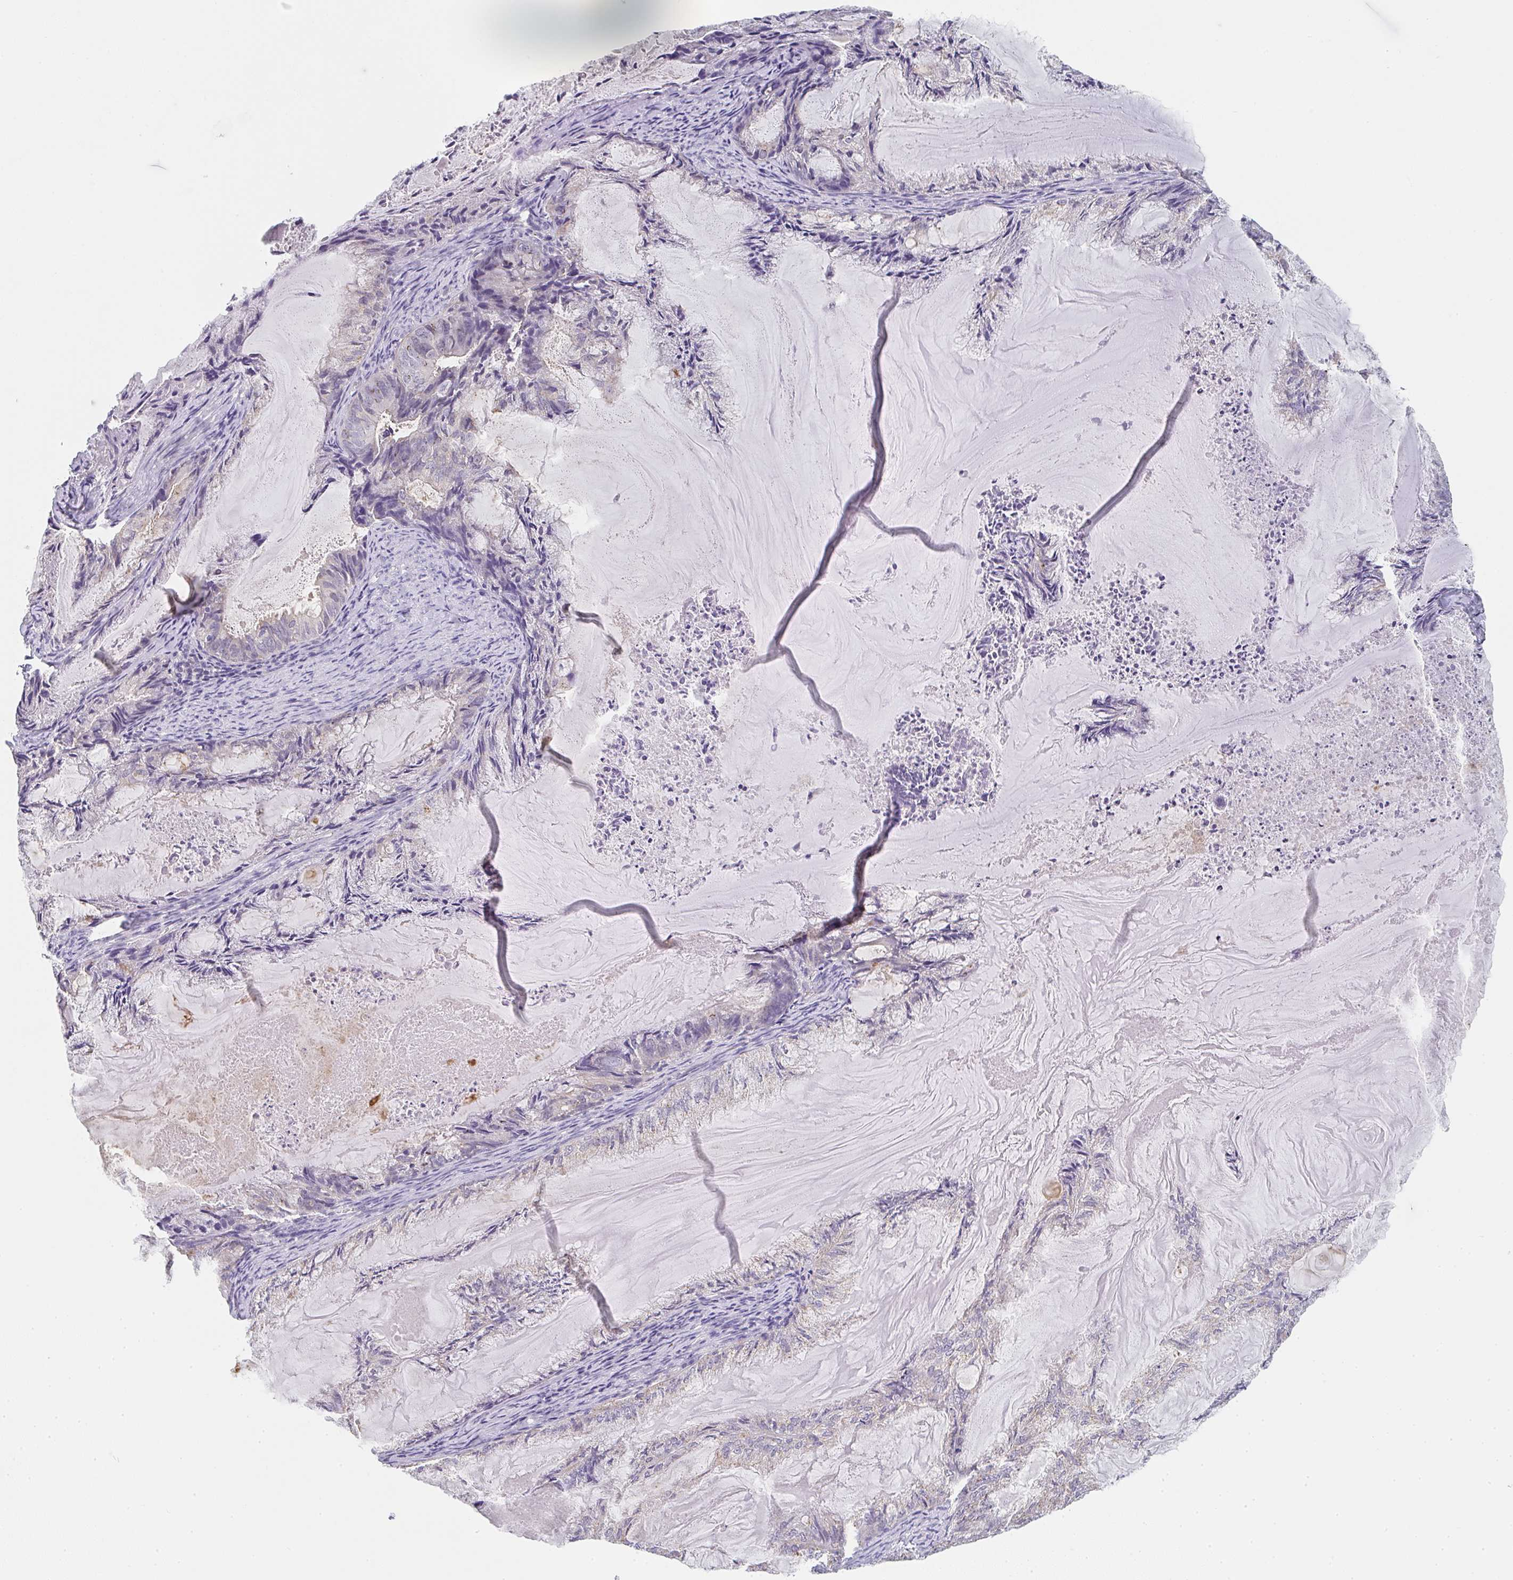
{"staining": {"intensity": "weak", "quantity": "<25%", "location": "cytoplasmic/membranous"}, "tissue": "endometrial cancer", "cell_type": "Tumor cells", "image_type": "cancer", "snomed": [{"axis": "morphology", "description": "Adenocarcinoma, NOS"}, {"axis": "topography", "description": "Endometrium"}], "caption": "Photomicrograph shows no protein expression in tumor cells of endometrial cancer tissue.", "gene": "CHMP5", "patient": {"sex": "female", "age": 86}}